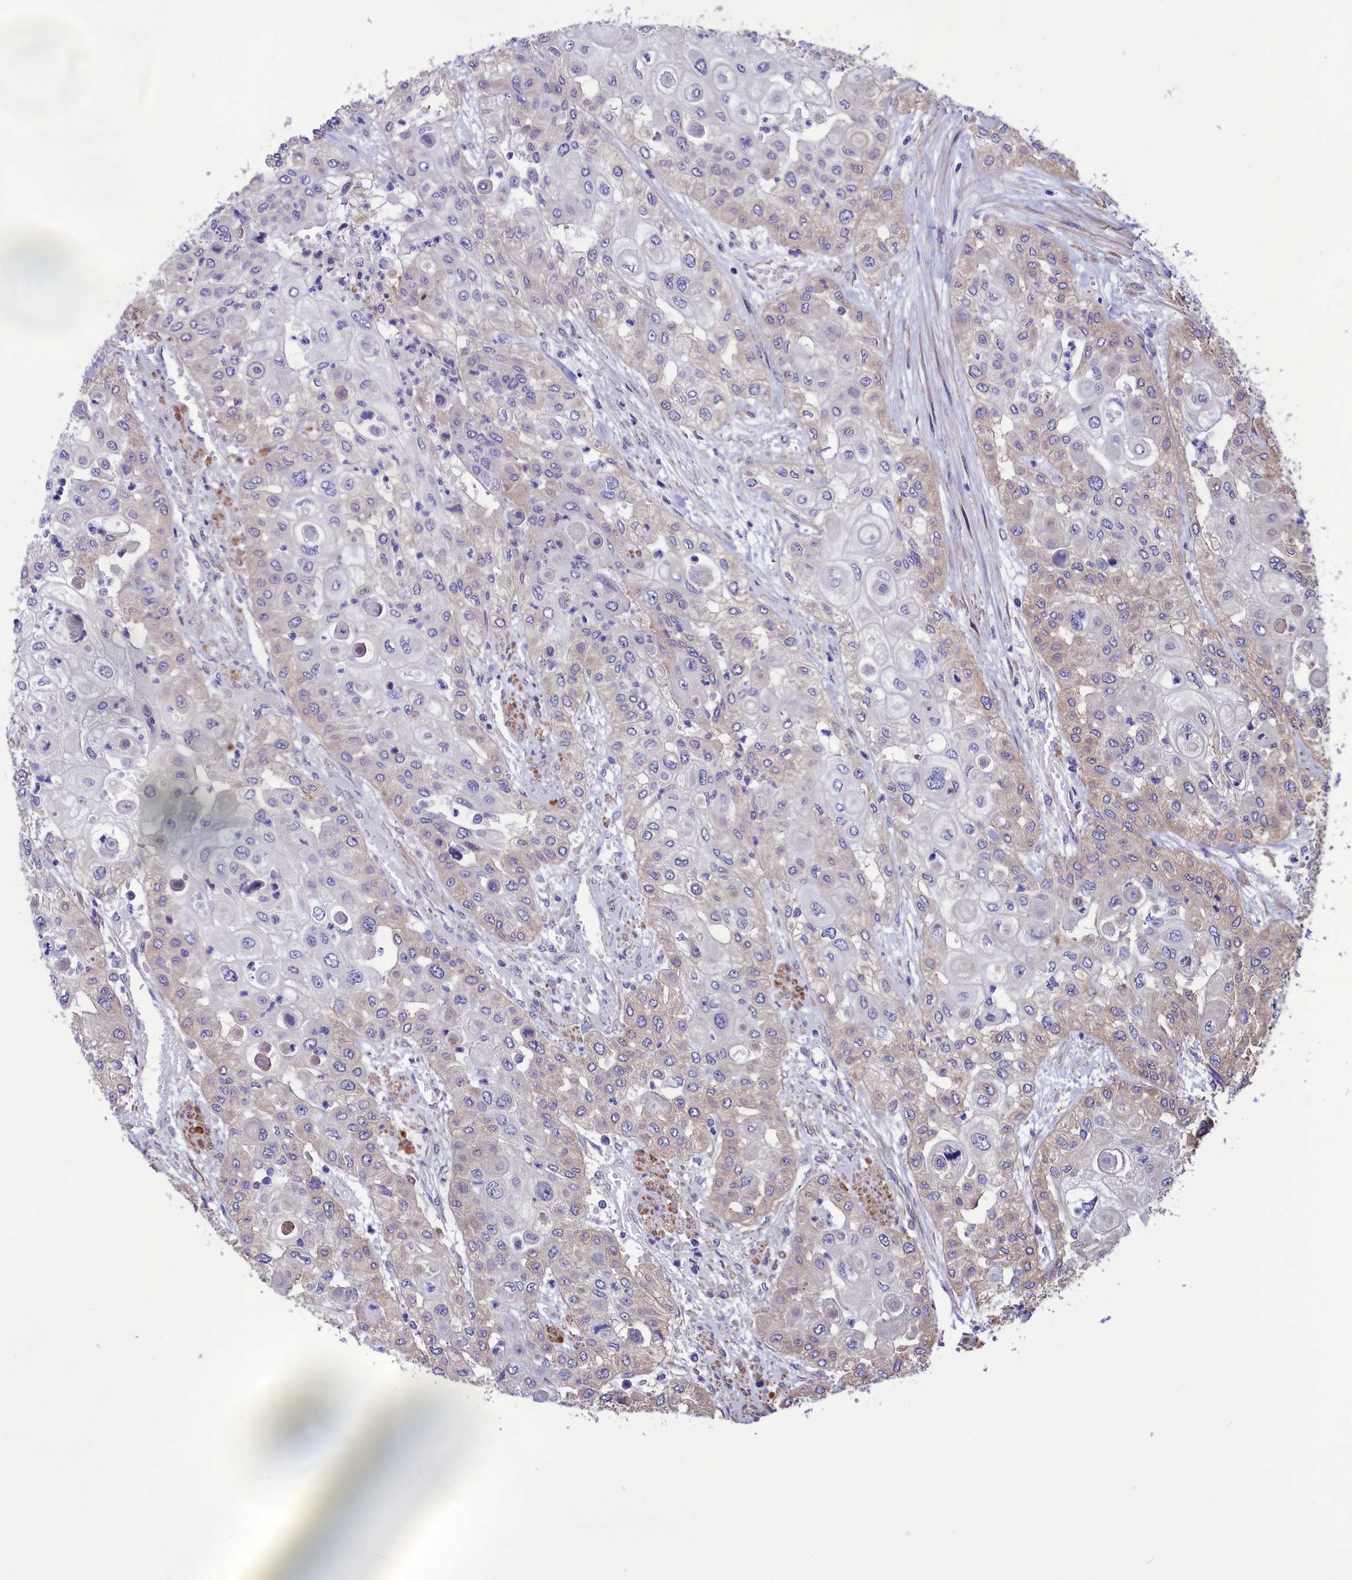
{"staining": {"intensity": "negative", "quantity": "none", "location": "none"}, "tissue": "urothelial cancer", "cell_type": "Tumor cells", "image_type": "cancer", "snomed": [{"axis": "morphology", "description": "Urothelial carcinoma, High grade"}, {"axis": "topography", "description": "Urinary bladder"}], "caption": "This is a histopathology image of immunohistochemistry (IHC) staining of urothelial cancer, which shows no staining in tumor cells.", "gene": "AMDHD2", "patient": {"sex": "female", "age": 79}}